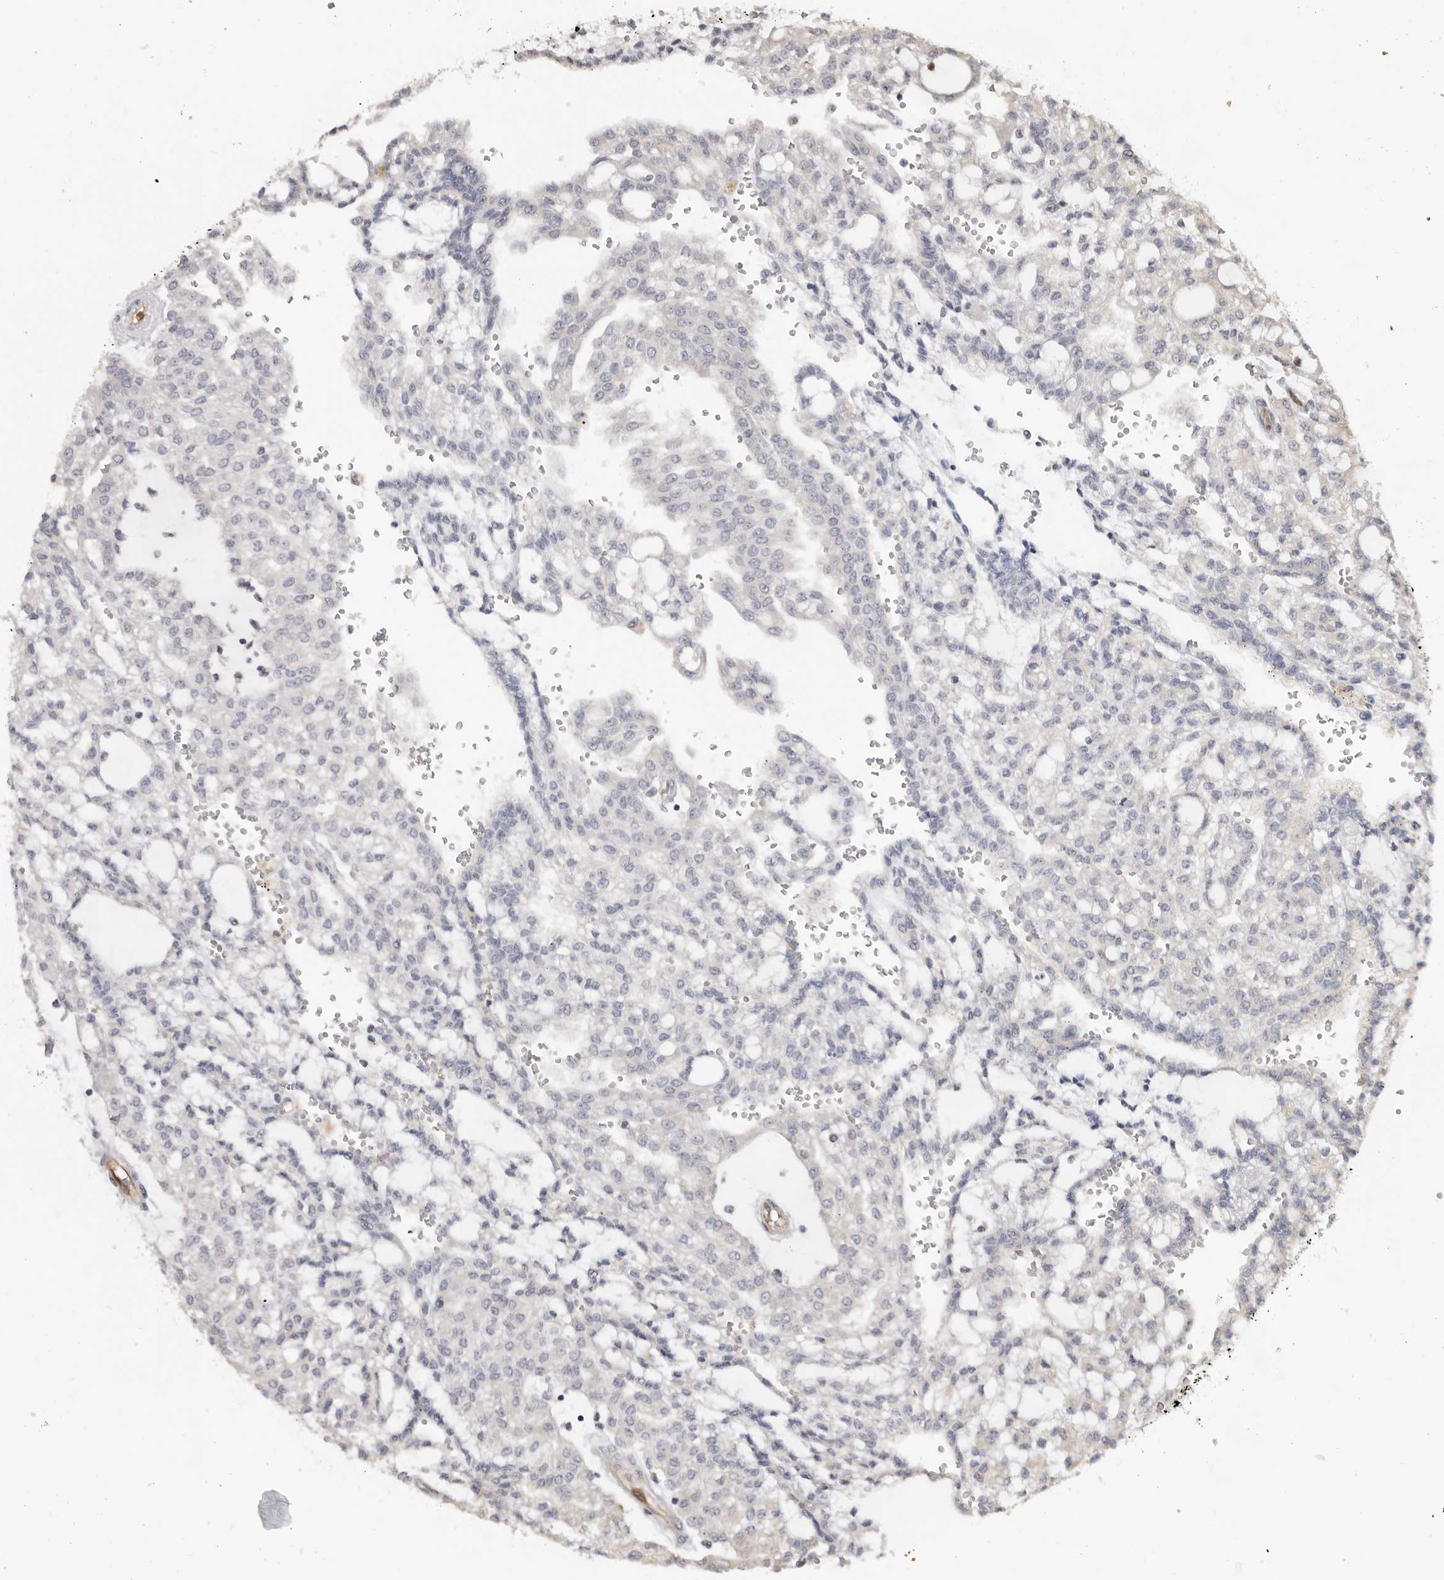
{"staining": {"intensity": "negative", "quantity": "none", "location": "none"}, "tissue": "renal cancer", "cell_type": "Tumor cells", "image_type": "cancer", "snomed": [{"axis": "morphology", "description": "Adenocarcinoma, NOS"}, {"axis": "topography", "description": "Kidney"}], "caption": "DAB immunohistochemical staining of renal adenocarcinoma demonstrates no significant staining in tumor cells.", "gene": "IDO1", "patient": {"sex": "male", "age": 63}}